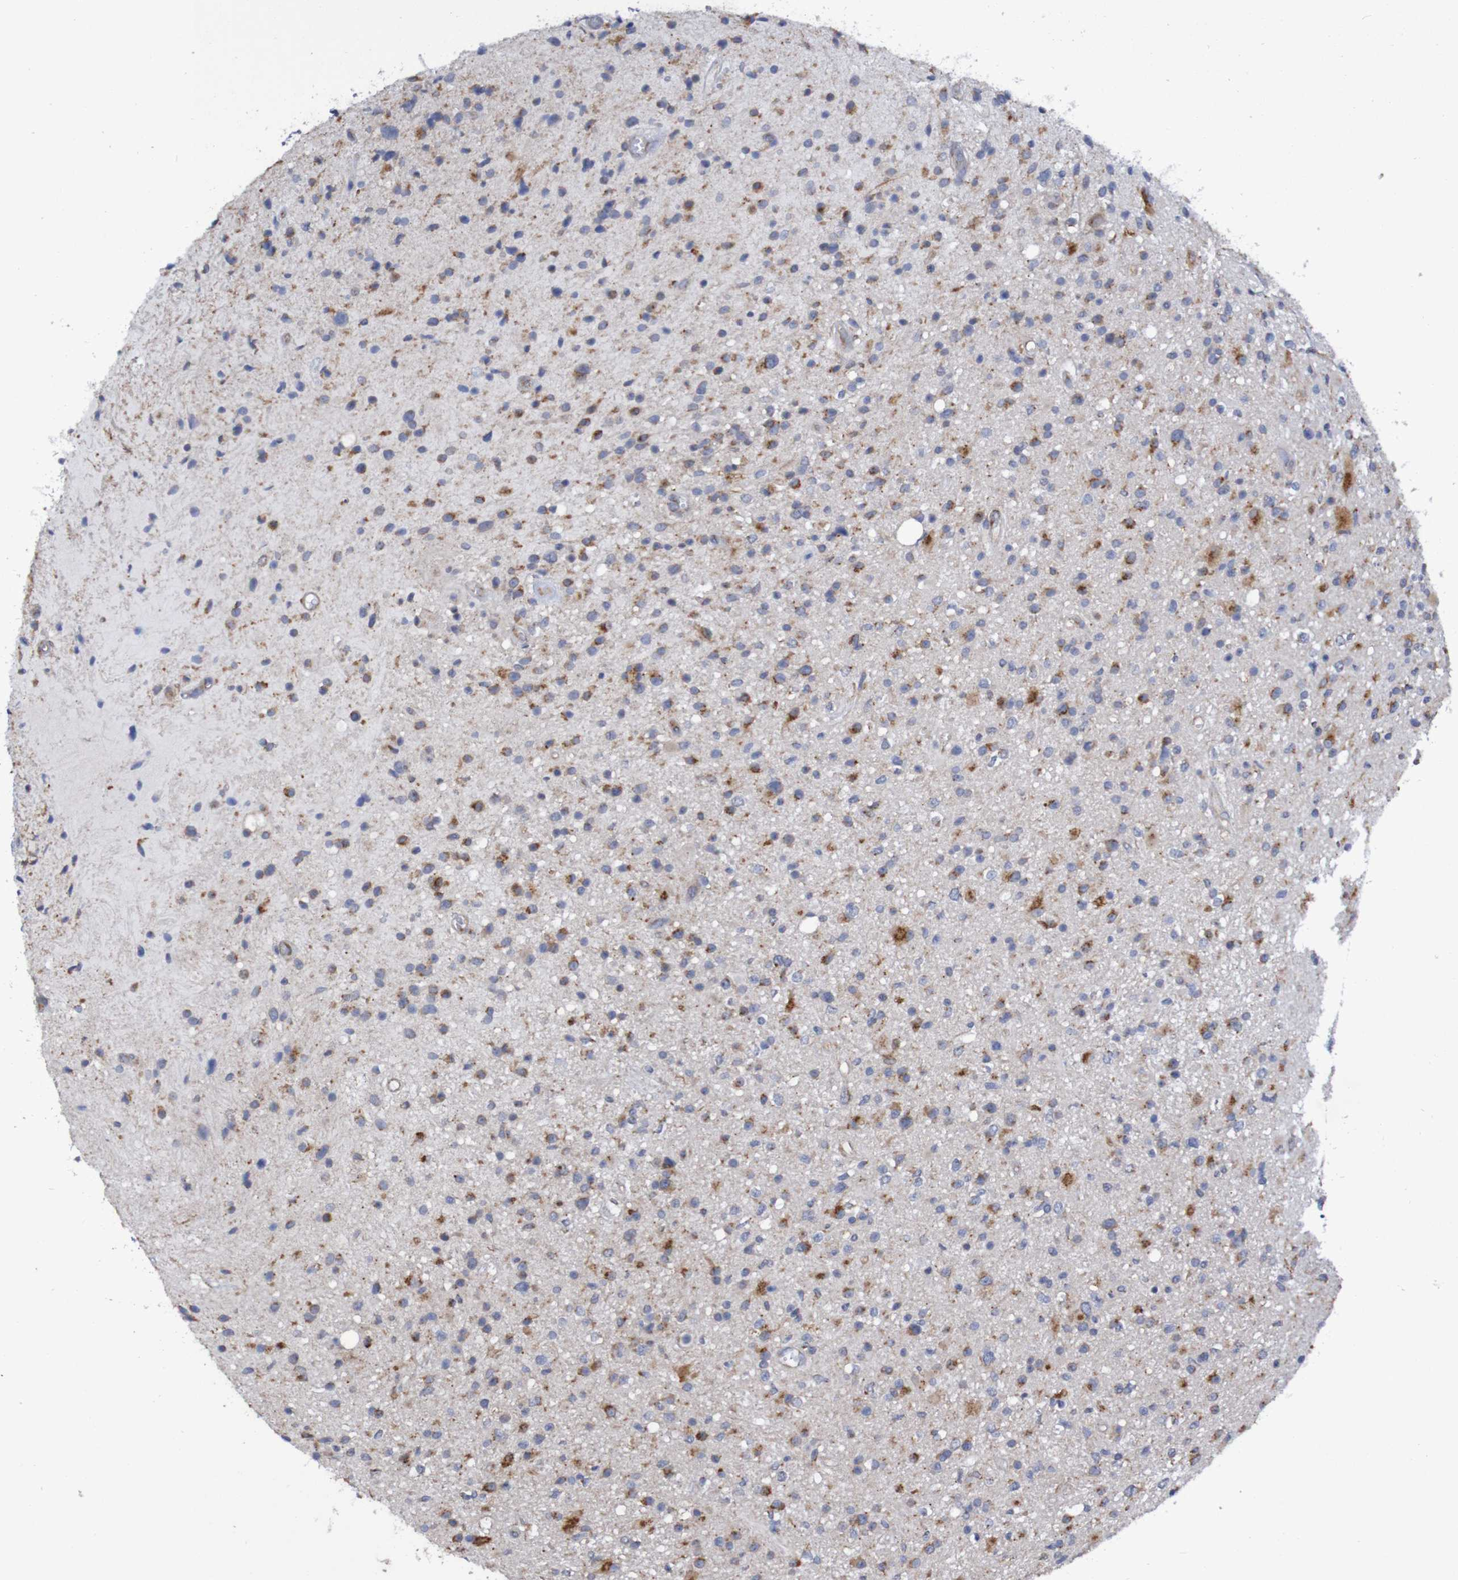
{"staining": {"intensity": "strong", "quantity": ">75%", "location": "cytoplasmic/membranous"}, "tissue": "glioma", "cell_type": "Tumor cells", "image_type": "cancer", "snomed": [{"axis": "morphology", "description": "Glioma, malignant, High grade"}, {"axis": "topography", "description": "Brain"}], "caption": "An image showing strong cytoplasmic/membranous expression in about >75% of tumor cells in malignant high-grade glioma, as visualized by brown immunohistochemical staining.", "gene": "LMBRD2", "patient": {"sex": "male", "age": 33}}